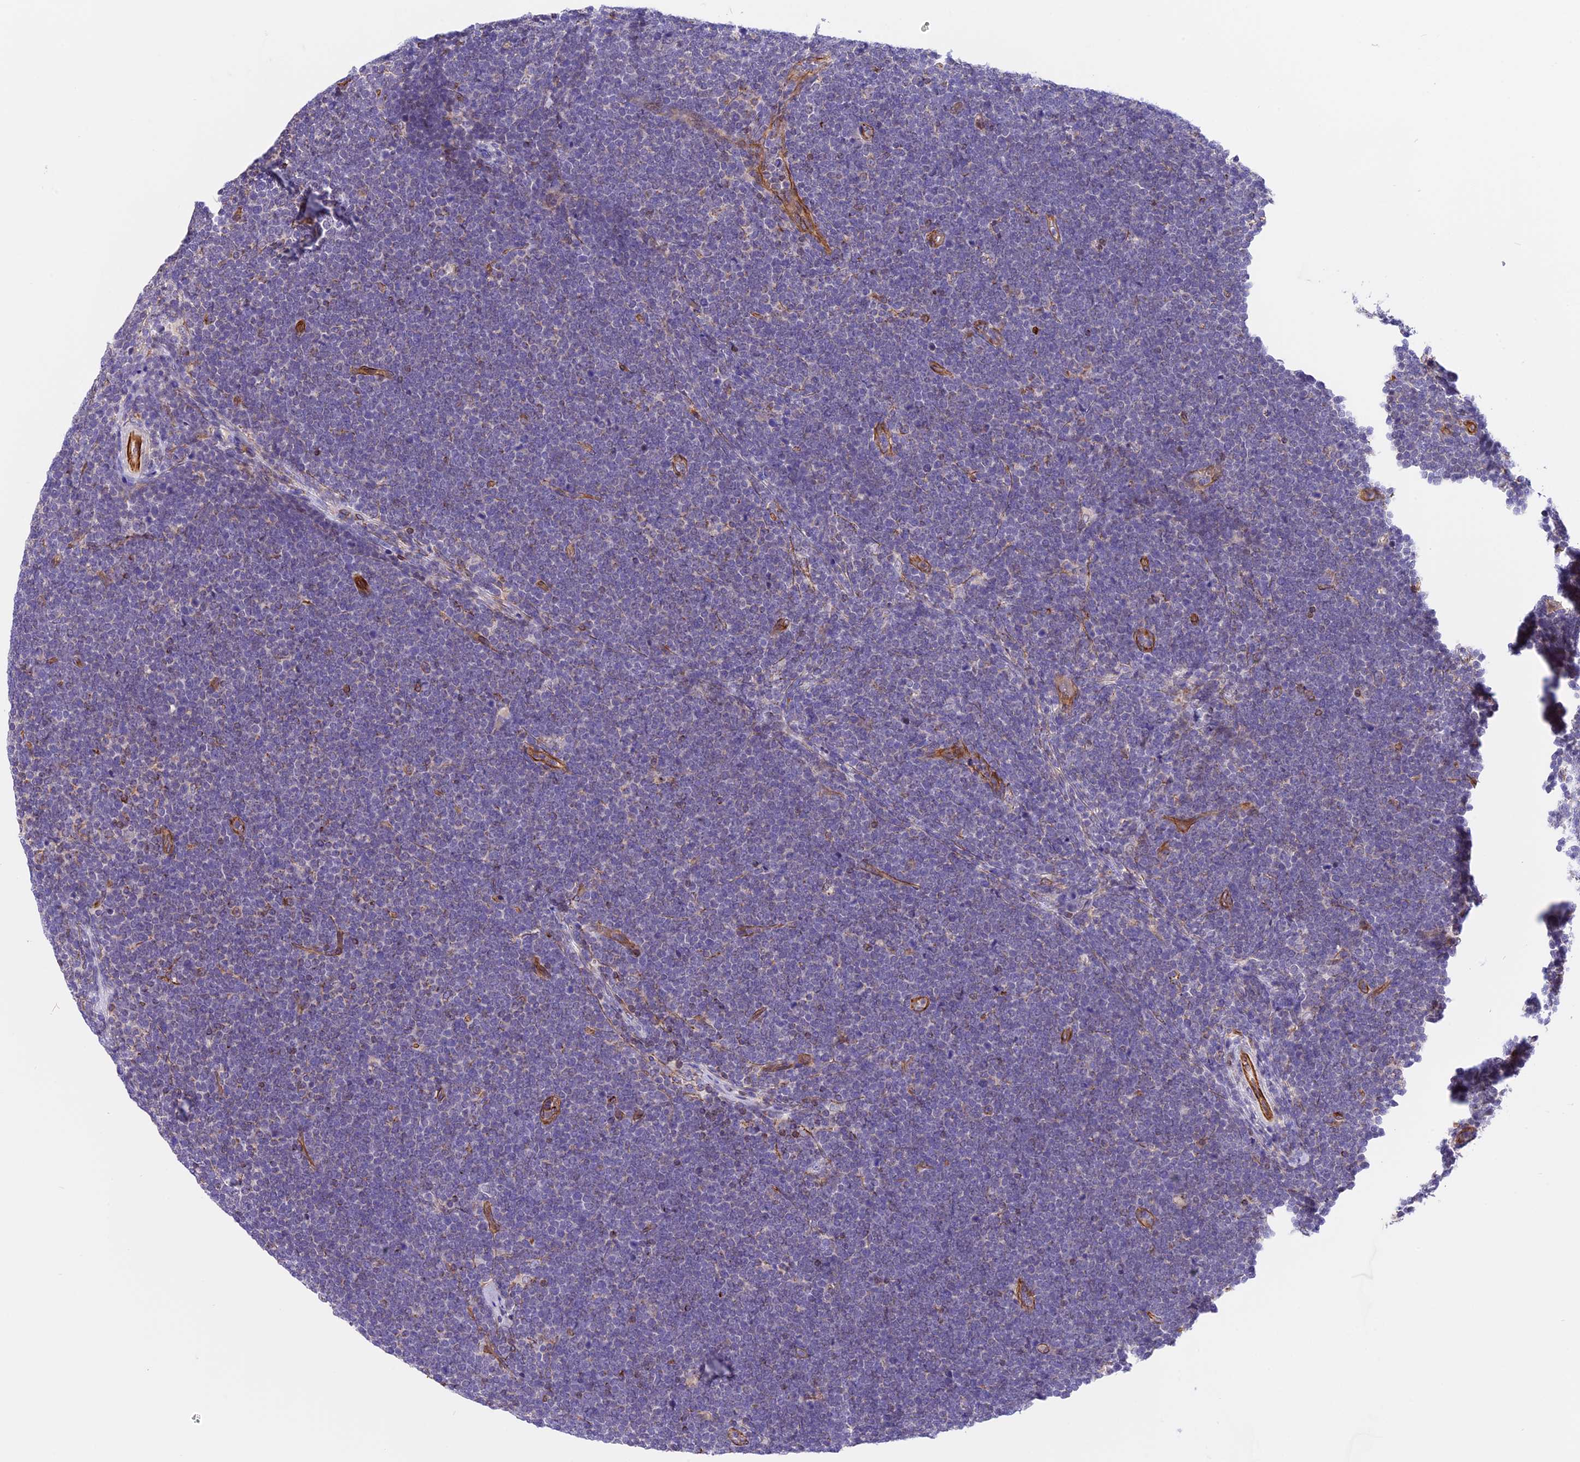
{"staining": {"intensity": "negative", "quantity": "none", "location": "none"}, "tissue": "lymphoma", "cell_type": "Tumor cells", "image_type": "cancer", "snomed": [{"axis": "morphology", "description": "Malignant lymphoma, non-Hodgkin's type, High grade"}, {"axis": "topography", "description": "Lymph node"}], "caption": "Human malignant lymphoma, non-Hodgkin's type (high-grade) stained for a protein using IHC exhibits no expression in tumor cells.", "gene": "R3HDM4", "patient": {"sex": "male", "age": 13}}